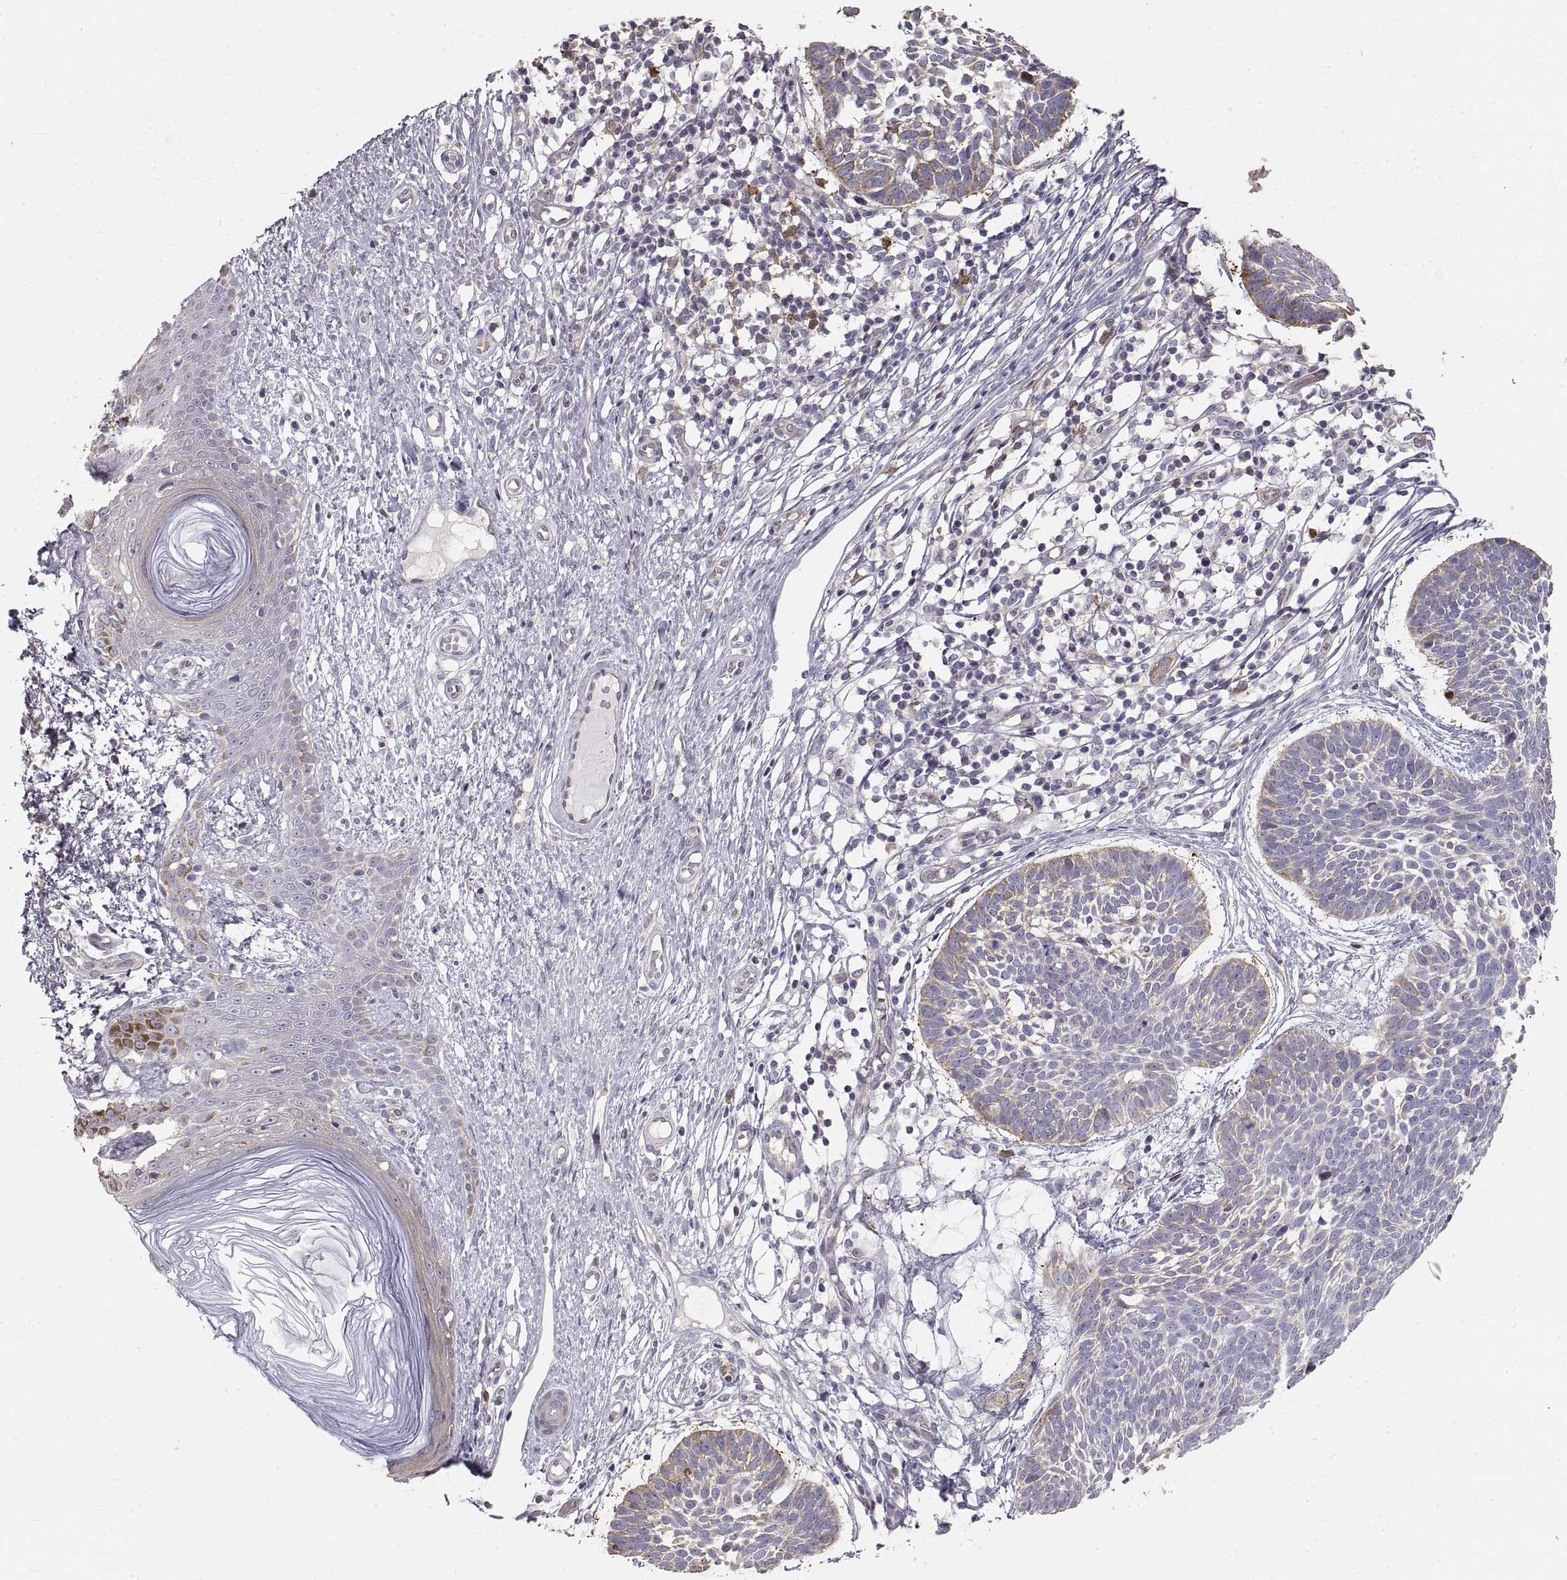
{"staining": {"intensity": "weak", "quantity": "25%-75%", "location": "cytoplasmic/membranous"}, "tissue": "skin cancer", "cell_type": "Tumor cells", "image_type": "cancer", "snomed": [{"axis": "morphology", "description": "Basal cell carcinoma"}, {"axis": "topography", "description": "Skin"}], "caption": "Skin cancer was stained to show a protein in brown. There is low levels of weak cytoplasmic/membranous positivity in approximately 25%-75% of tumor cells.", "gene": "HSP90AB1", "patient": {"sex": "male", "age": 85}}